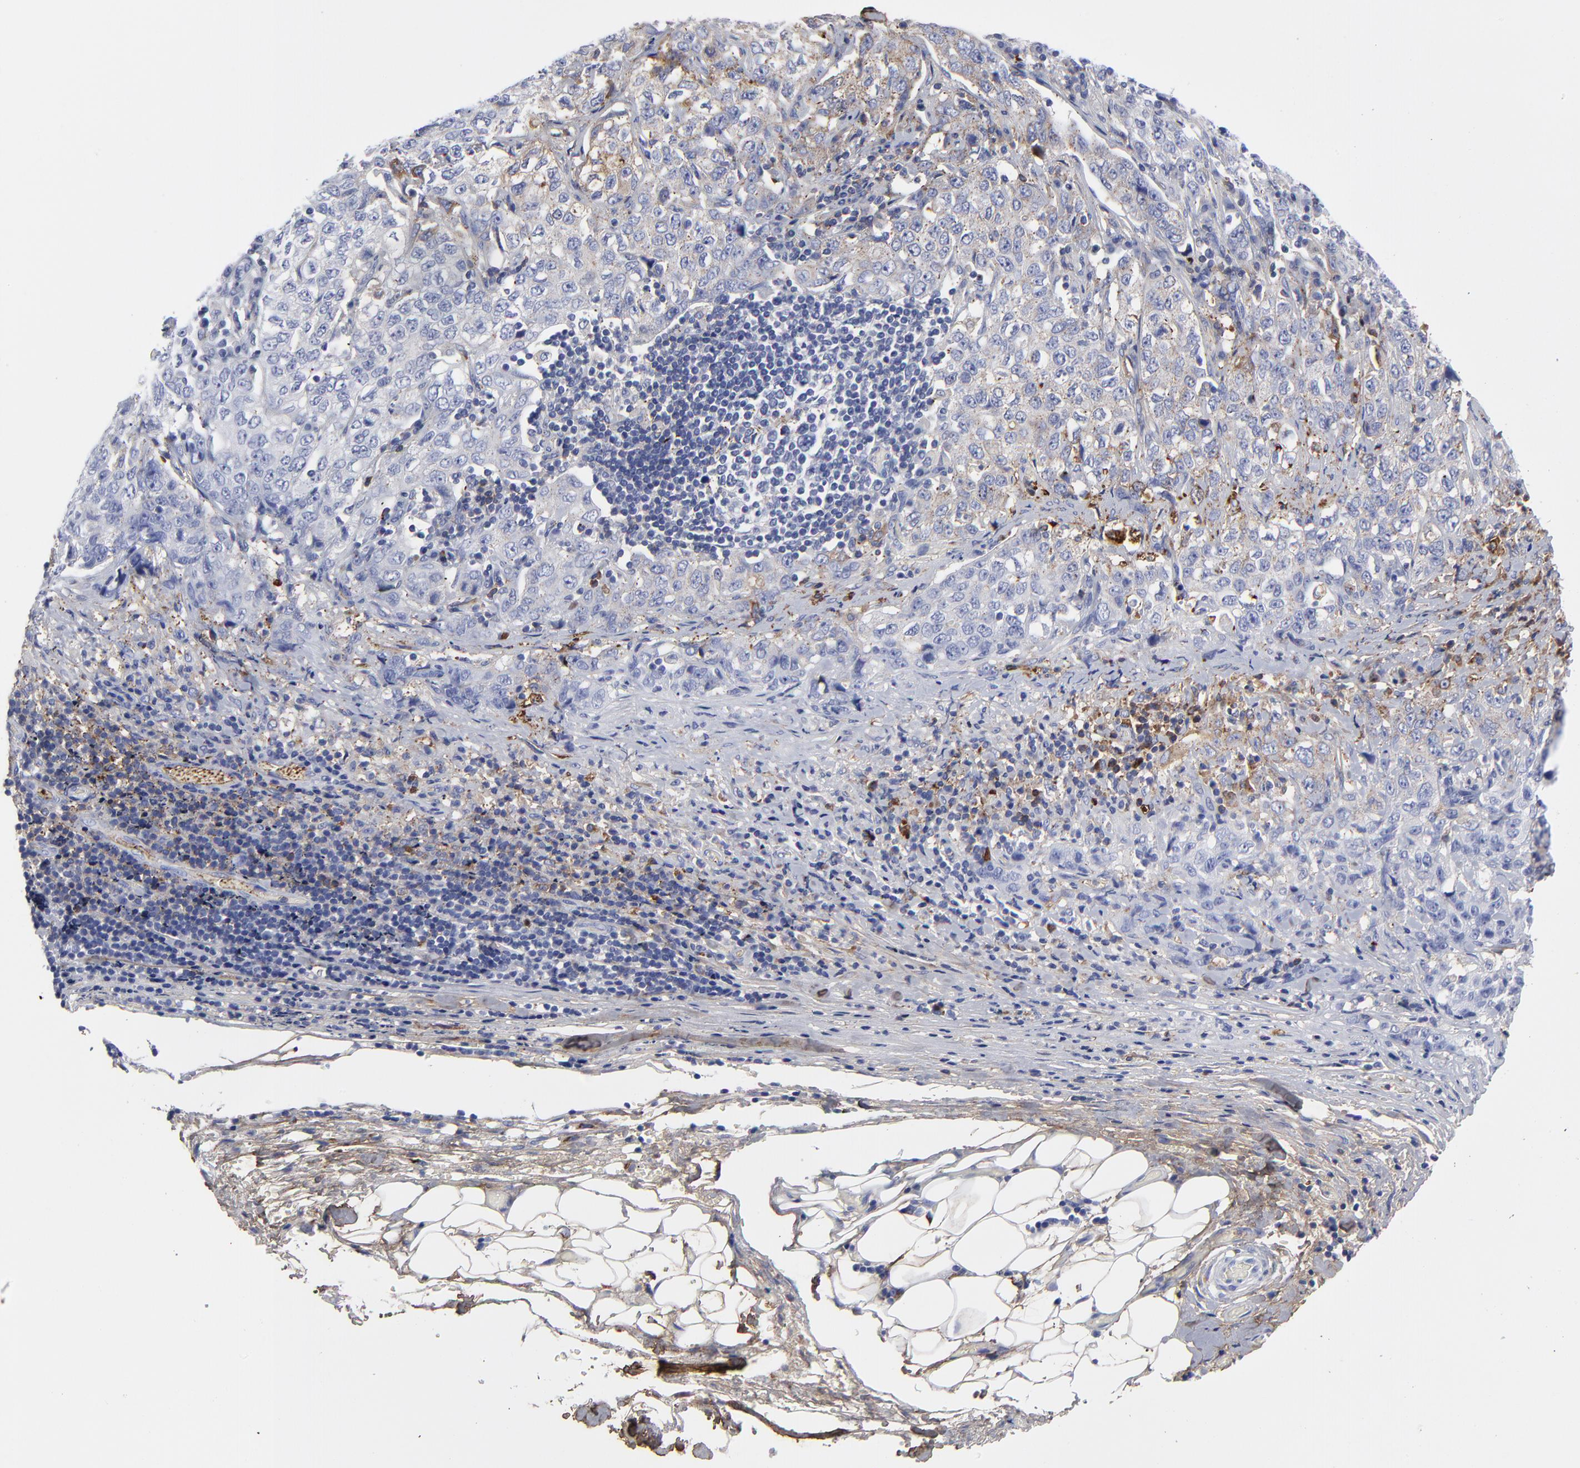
{"staining": {"intensity": "moderate", "quantity": "25%-75%", "location": "cytoplasmic/membranous"}, "tissue": "stomach cancer", "cell_type": "Tumor cells", "image_type": "cancer", "snomed": [{"axis": "morphology", "description": "Adenocarcinoma, NOS"}, {"axis": "topography", "description": "Stomach"}], "caption": "Protein expression analysis of adenocarcinoma (stomach) demonstrates moderate cytoplasmic/membranous staining in about 25%-75% of tumor cells. The staining is performed using DAB (3,3'-diaminobenzidine) brown chromogen to label protein expression. The nuclei are counter-stained blue using hematoxylin.", "gene": "DCN", "patient": {"sex": "male", "age": 48}}